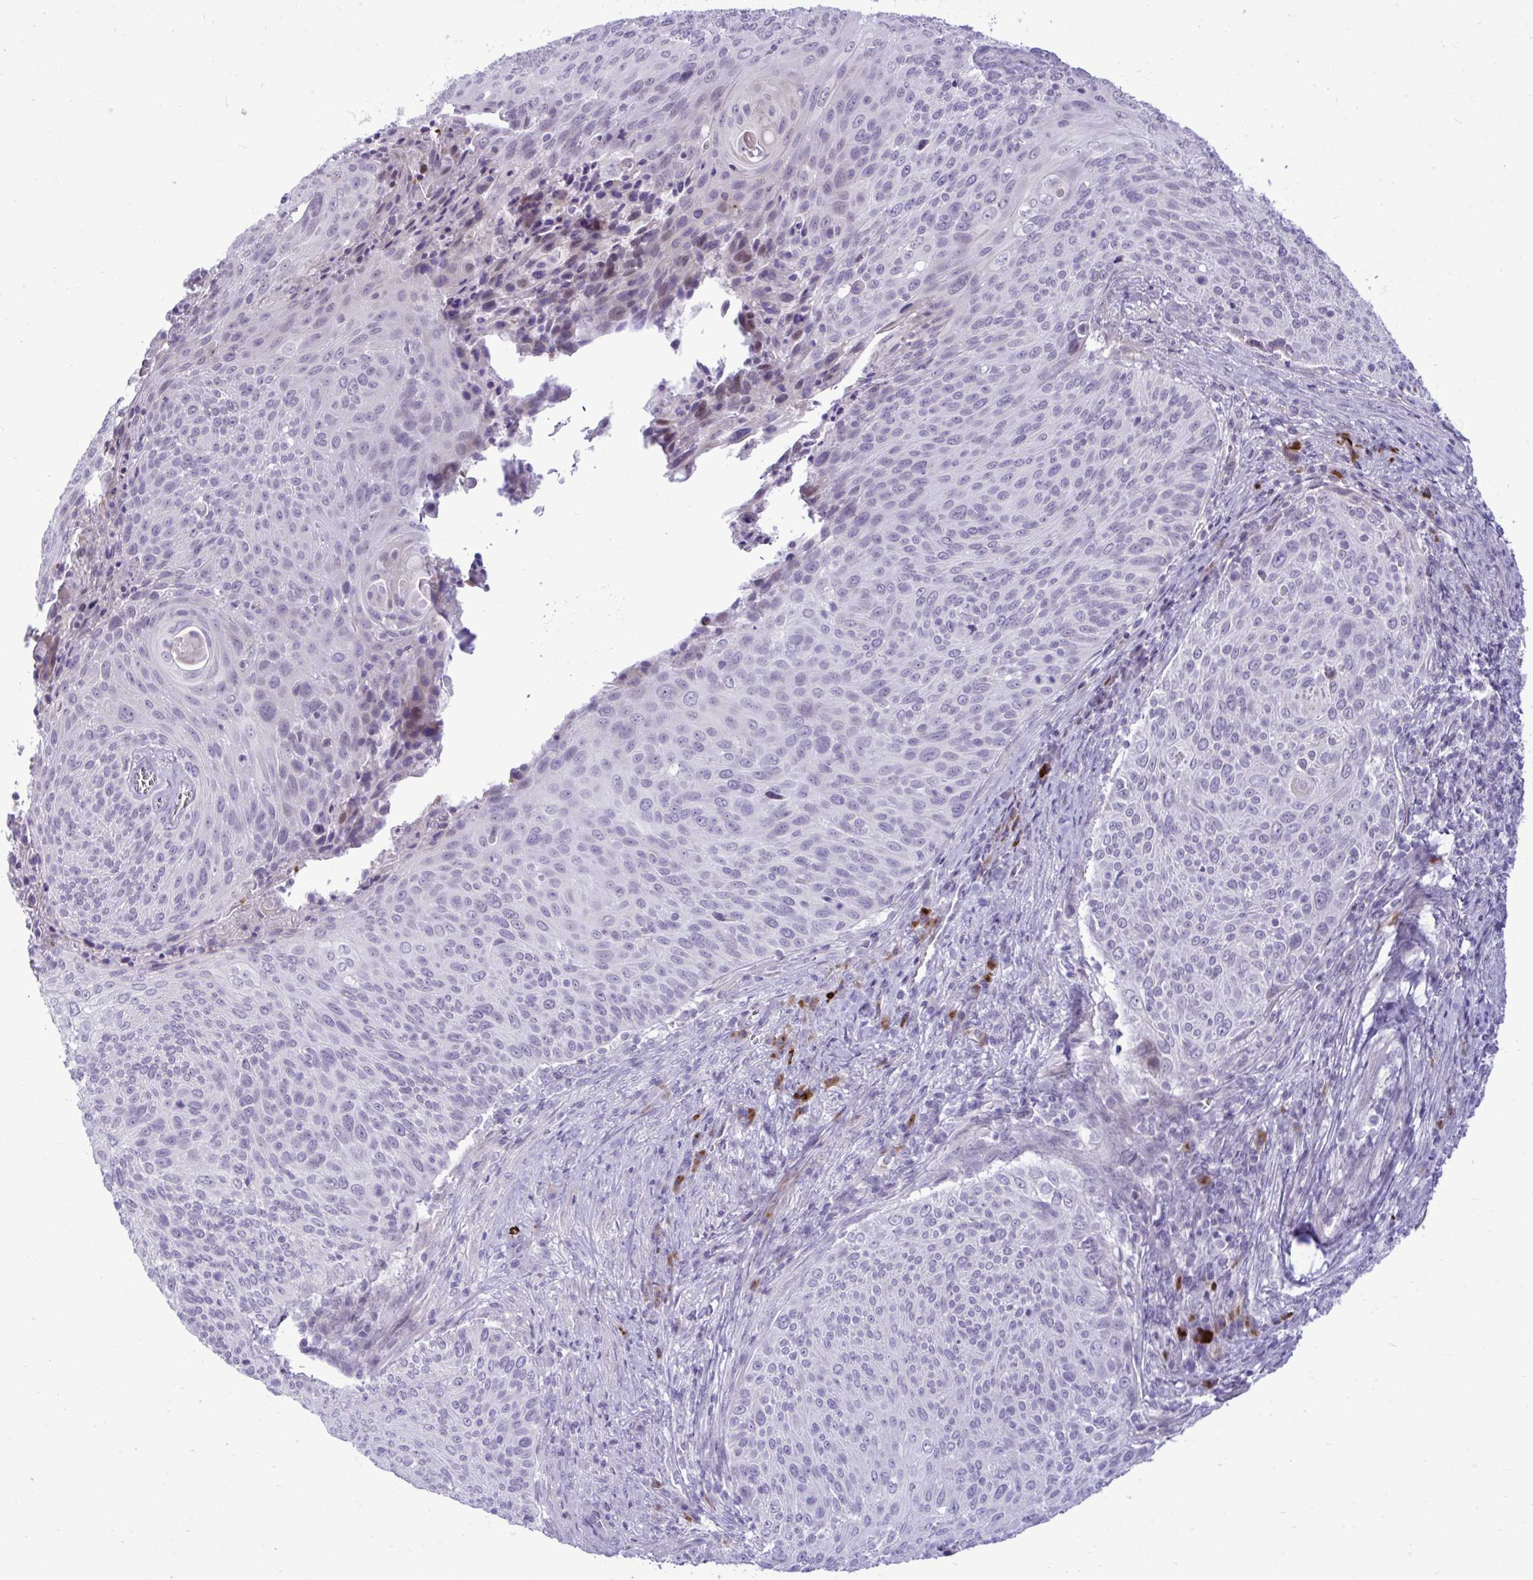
{"staining": {"intensity": "negative", "quantity": "none", "location": "none"}, "tissue": "cervical cancer", "cell_type": "Tumor cells", "image_type": "cancer", "snomed": [{"axis": "morphology", "description": "Squamous cell carcinoma, NOS"}, {"axis": "topography", "description": "Cervix"}], "caption": "The micrograph shows no staining of tumor cells in cervical cancer.", "gene": "SPAG1", "patient": {"sex": "female", "age": 31}}